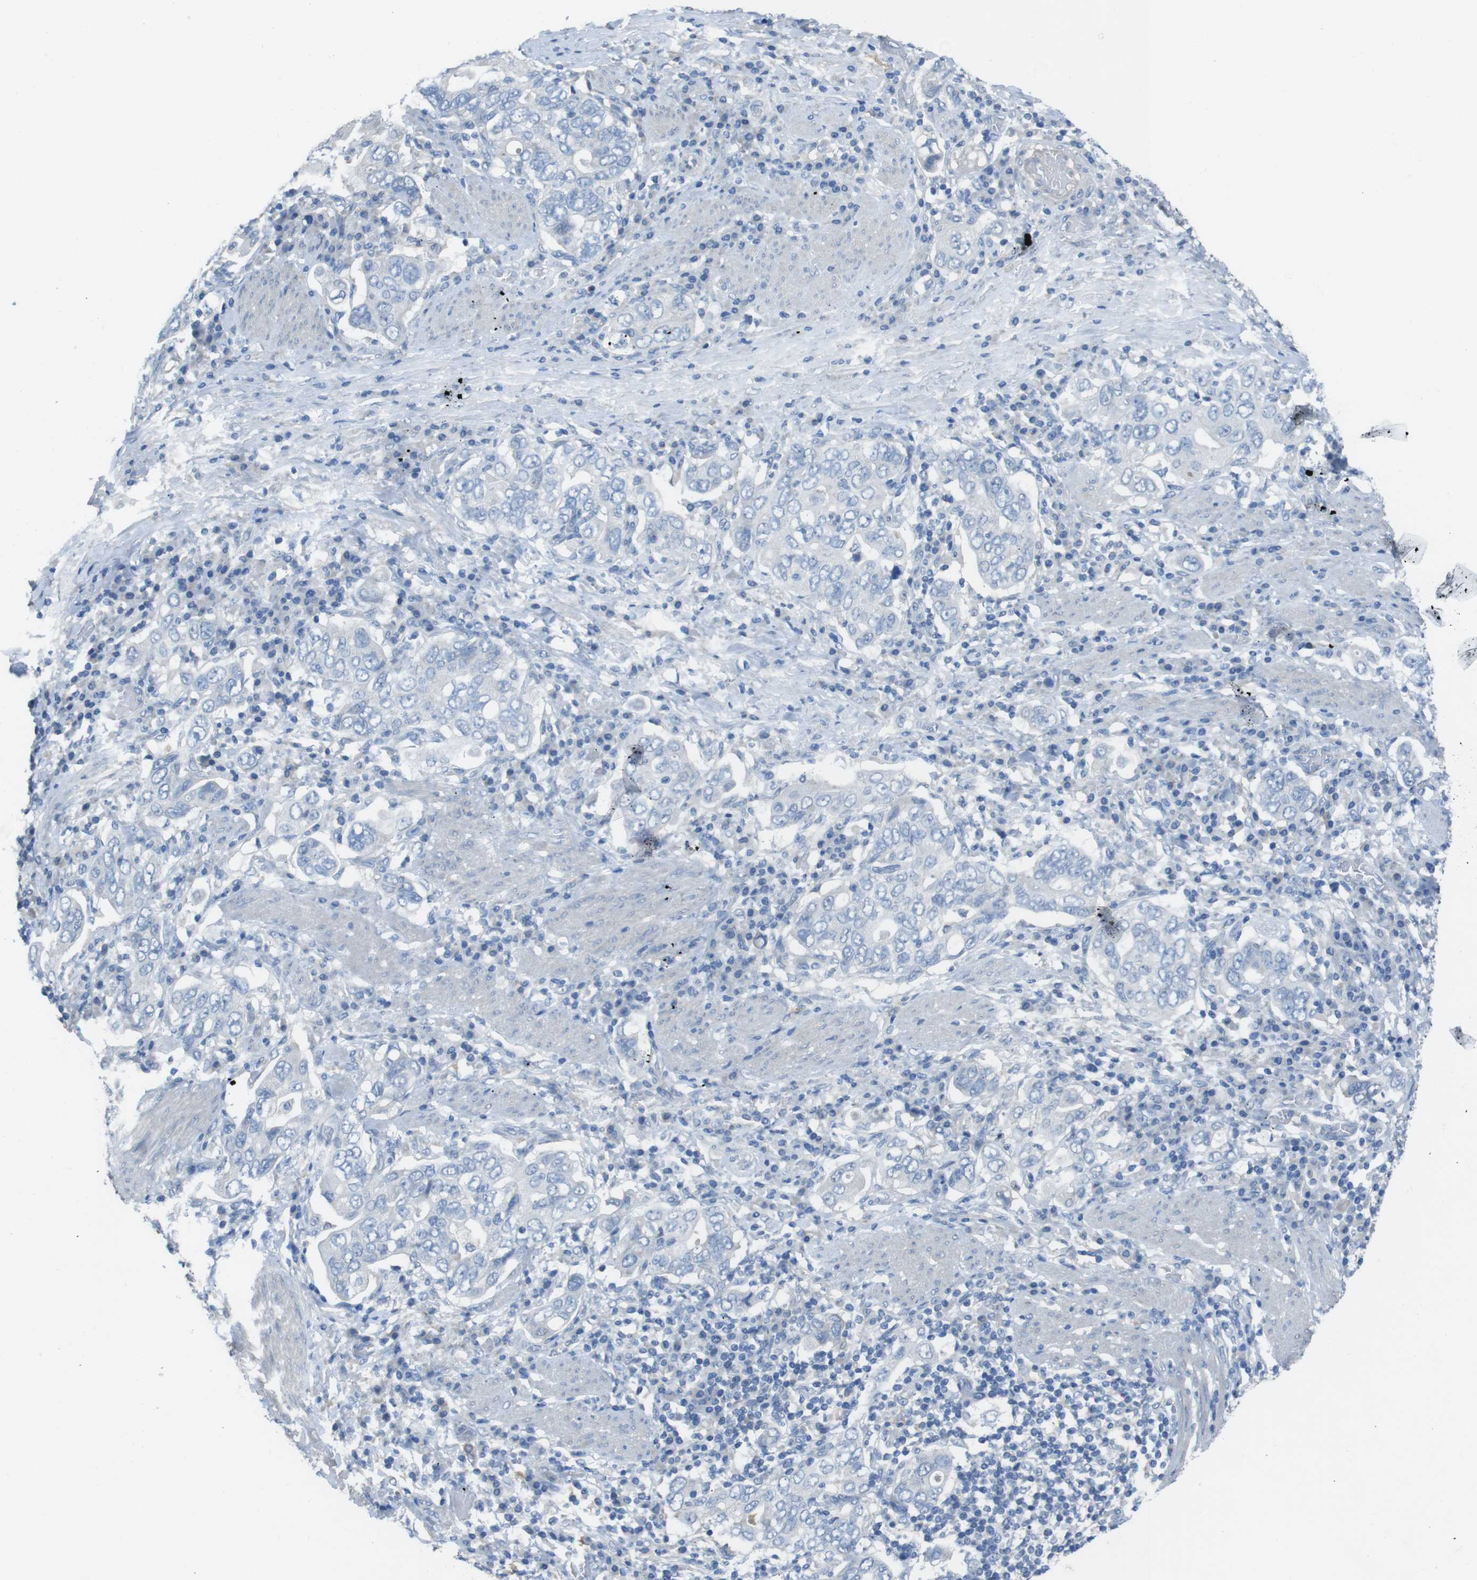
{"staining": {"intensity": "negative", "quantity": "none", "location": "none"}, "tissue": "stomach cancer", "cell_type": "Tumor cells", "image_type": "cancer", "snomed": [{"axis": "morphology", "description": "Adenocarcinoma, NOS"}, {"axis": "topography", "description": "Stomach, upper"}], "caption": "Tumor cells show no significant protein expression in adenocarcinoma (stomach).", "gene": "CYP2C8", "patient": {"sex": "male", "age": 62}}